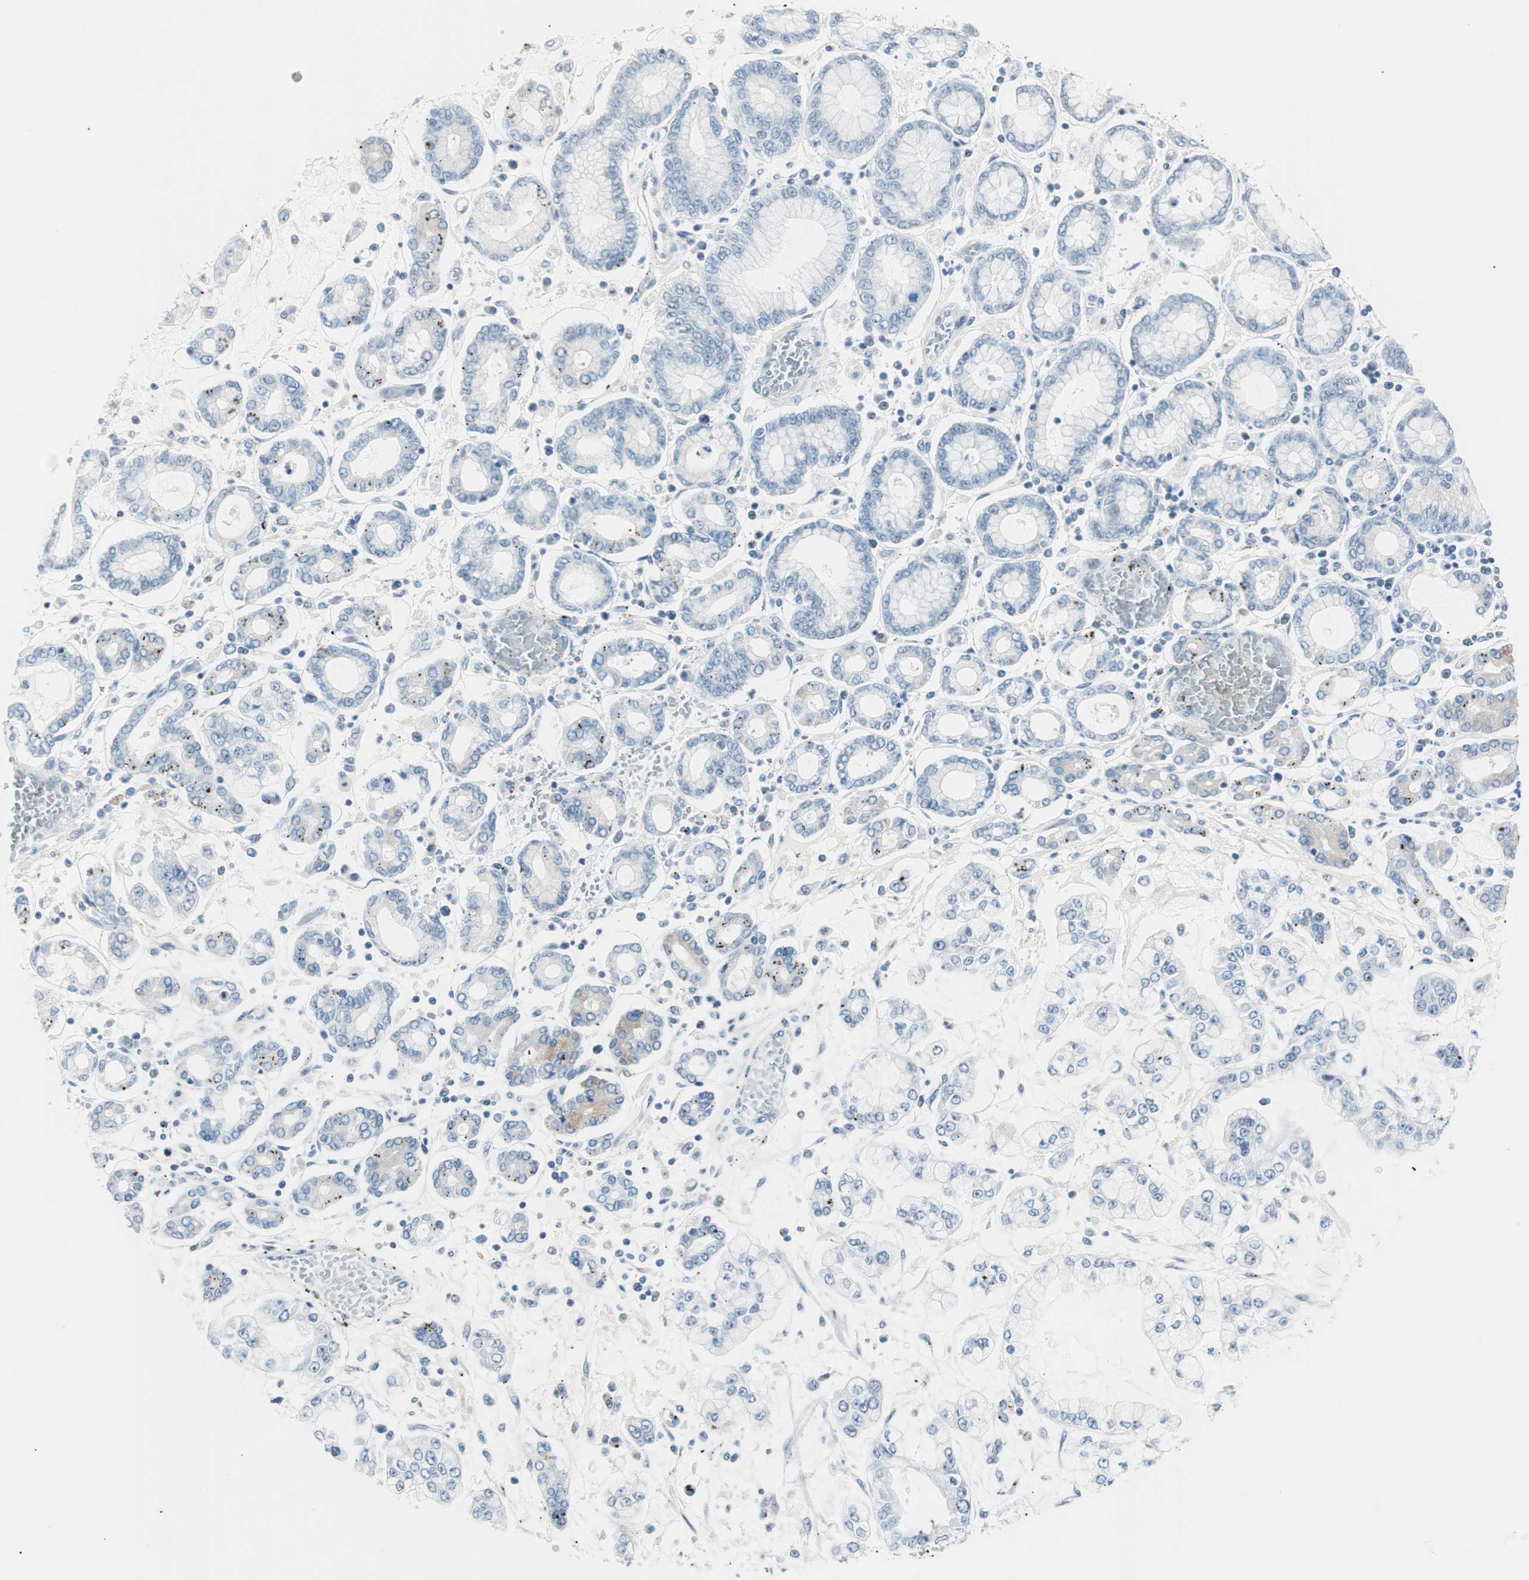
{"staining": {"intensity": "negative", "quantity": "none", "location": "none"}, "tissue": "stomach cancer", "cell_type": "Tumor cells", "image_type": "cancer", "snomed": [{"axis": "morphology", "description": "Normal tissue, NOS"}, {"axis": "morphology", "description": "Adenocarcinoma, NOS"}, {"axis": "topography", "description": "Stomach, upper"}, {"axis": "topography", "description": "Stomach"}], "caption": "DAB immunohistochemical staining of adenocarcinoma (stomach) shows no significant expression in tumor cells. (Brightfield microscopy of DAB (3,3'-diaminobenzidine) immunohistochemistry (IHC) at high magnification).", "gene": "HOXB13", "patient": {"sex": "male", "age": 76}}